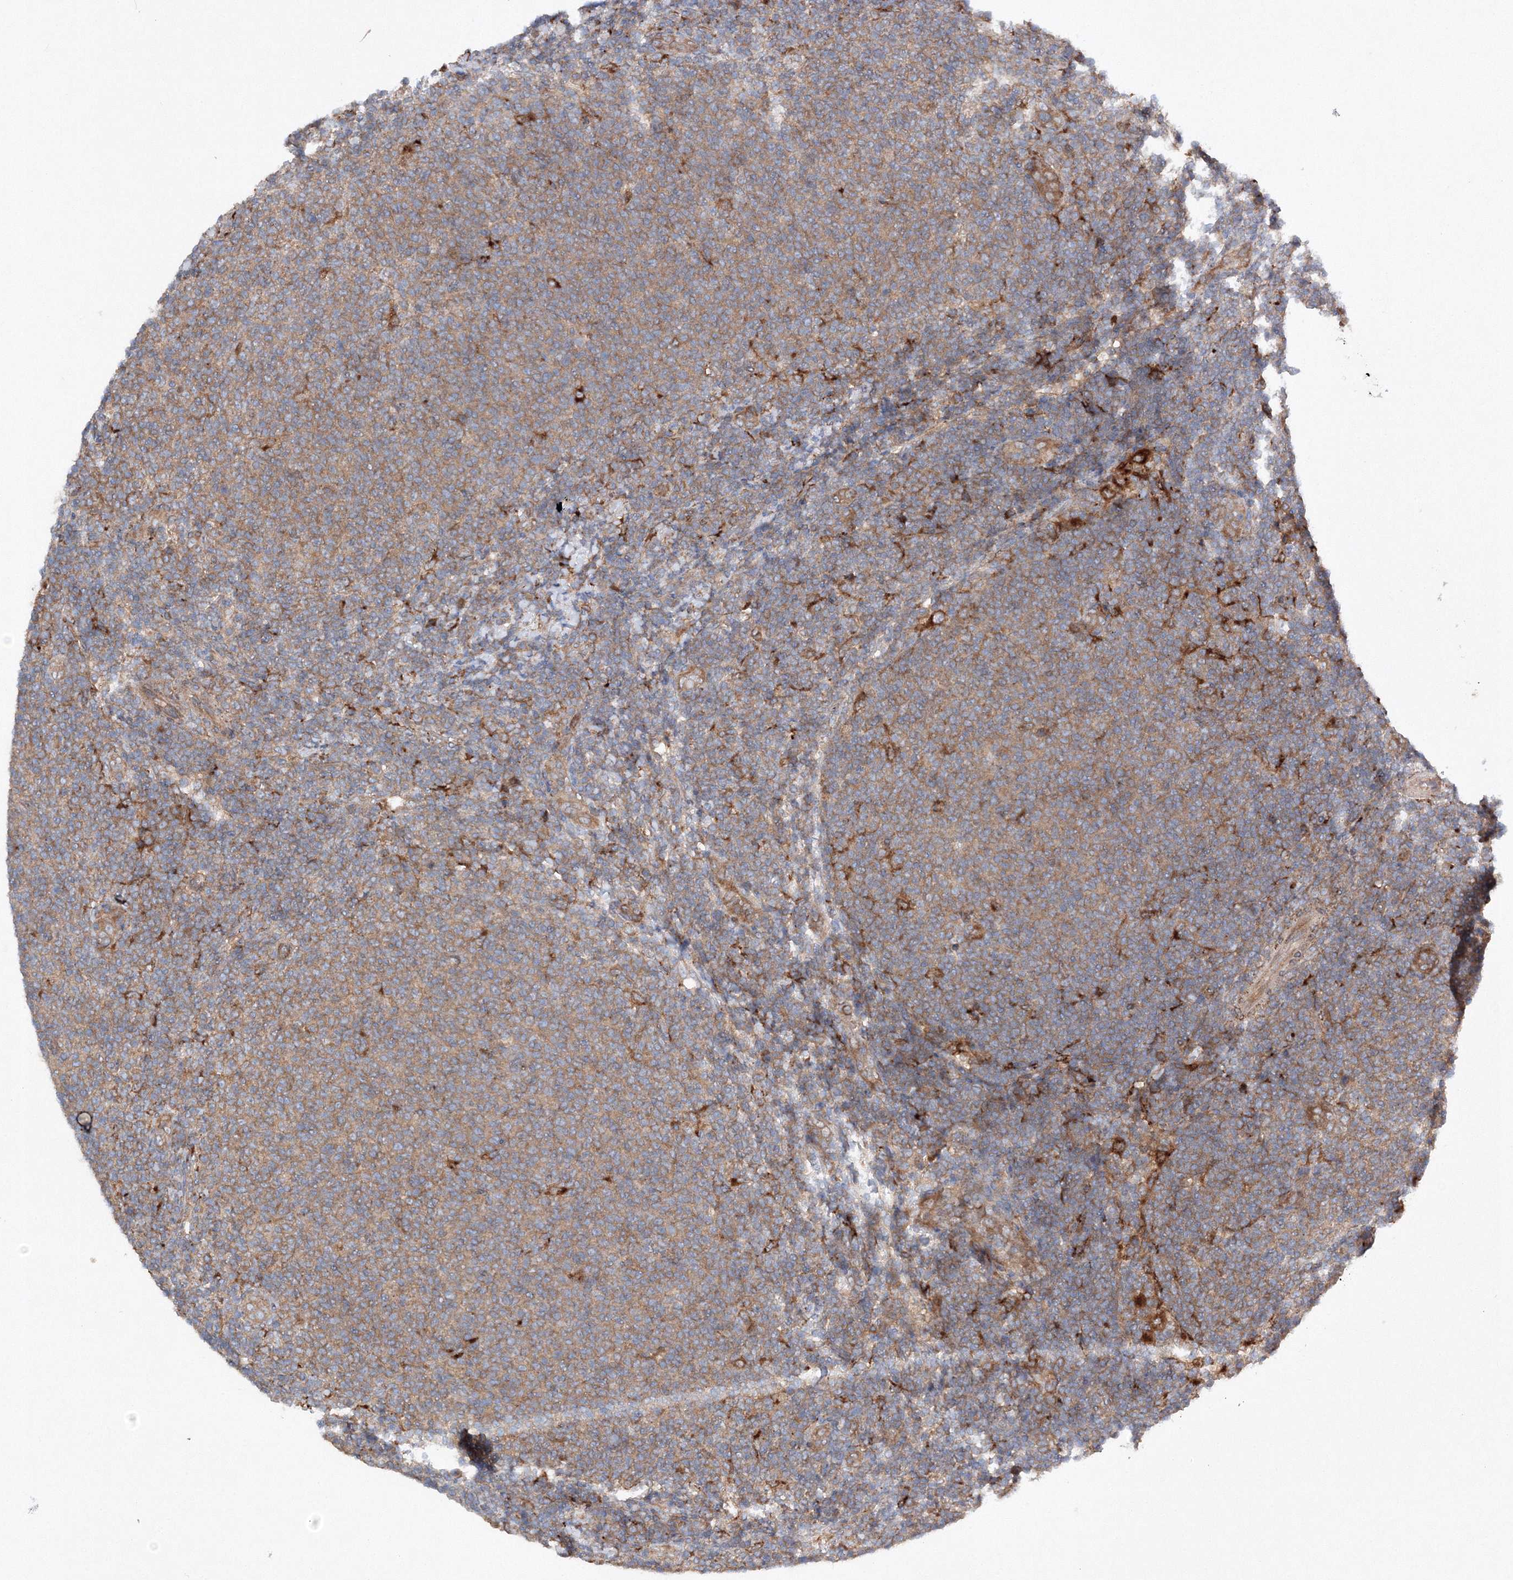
{"staining": {"intensity": "moderate", "quantity": ">75%", "location": "cytoplasmic/membranous"}, "tissue": "lymphoma", "cell_type": "Tumor cells", "image_type": "cancer", "snomed": [{"axis": "morphology", "description": "Malignant lymphoma, non-Hodgkin's type, Low grade"}, {"axis": "topography", "description": "Lymph node"}], "caption": "Immunohistochemistry (IHC) micrograph of neoplastic tissue: human lymphoma stained using immunohistochemistry (IHC) reveals medium levels of moderate protein expression localized specifically in the cytoplasmic/membranous of tumor cells, appearing as a cytoplasmic/membranous brown color.", "gene": "SLC36A1", "patient": {"sex": "male", "age": 66}}